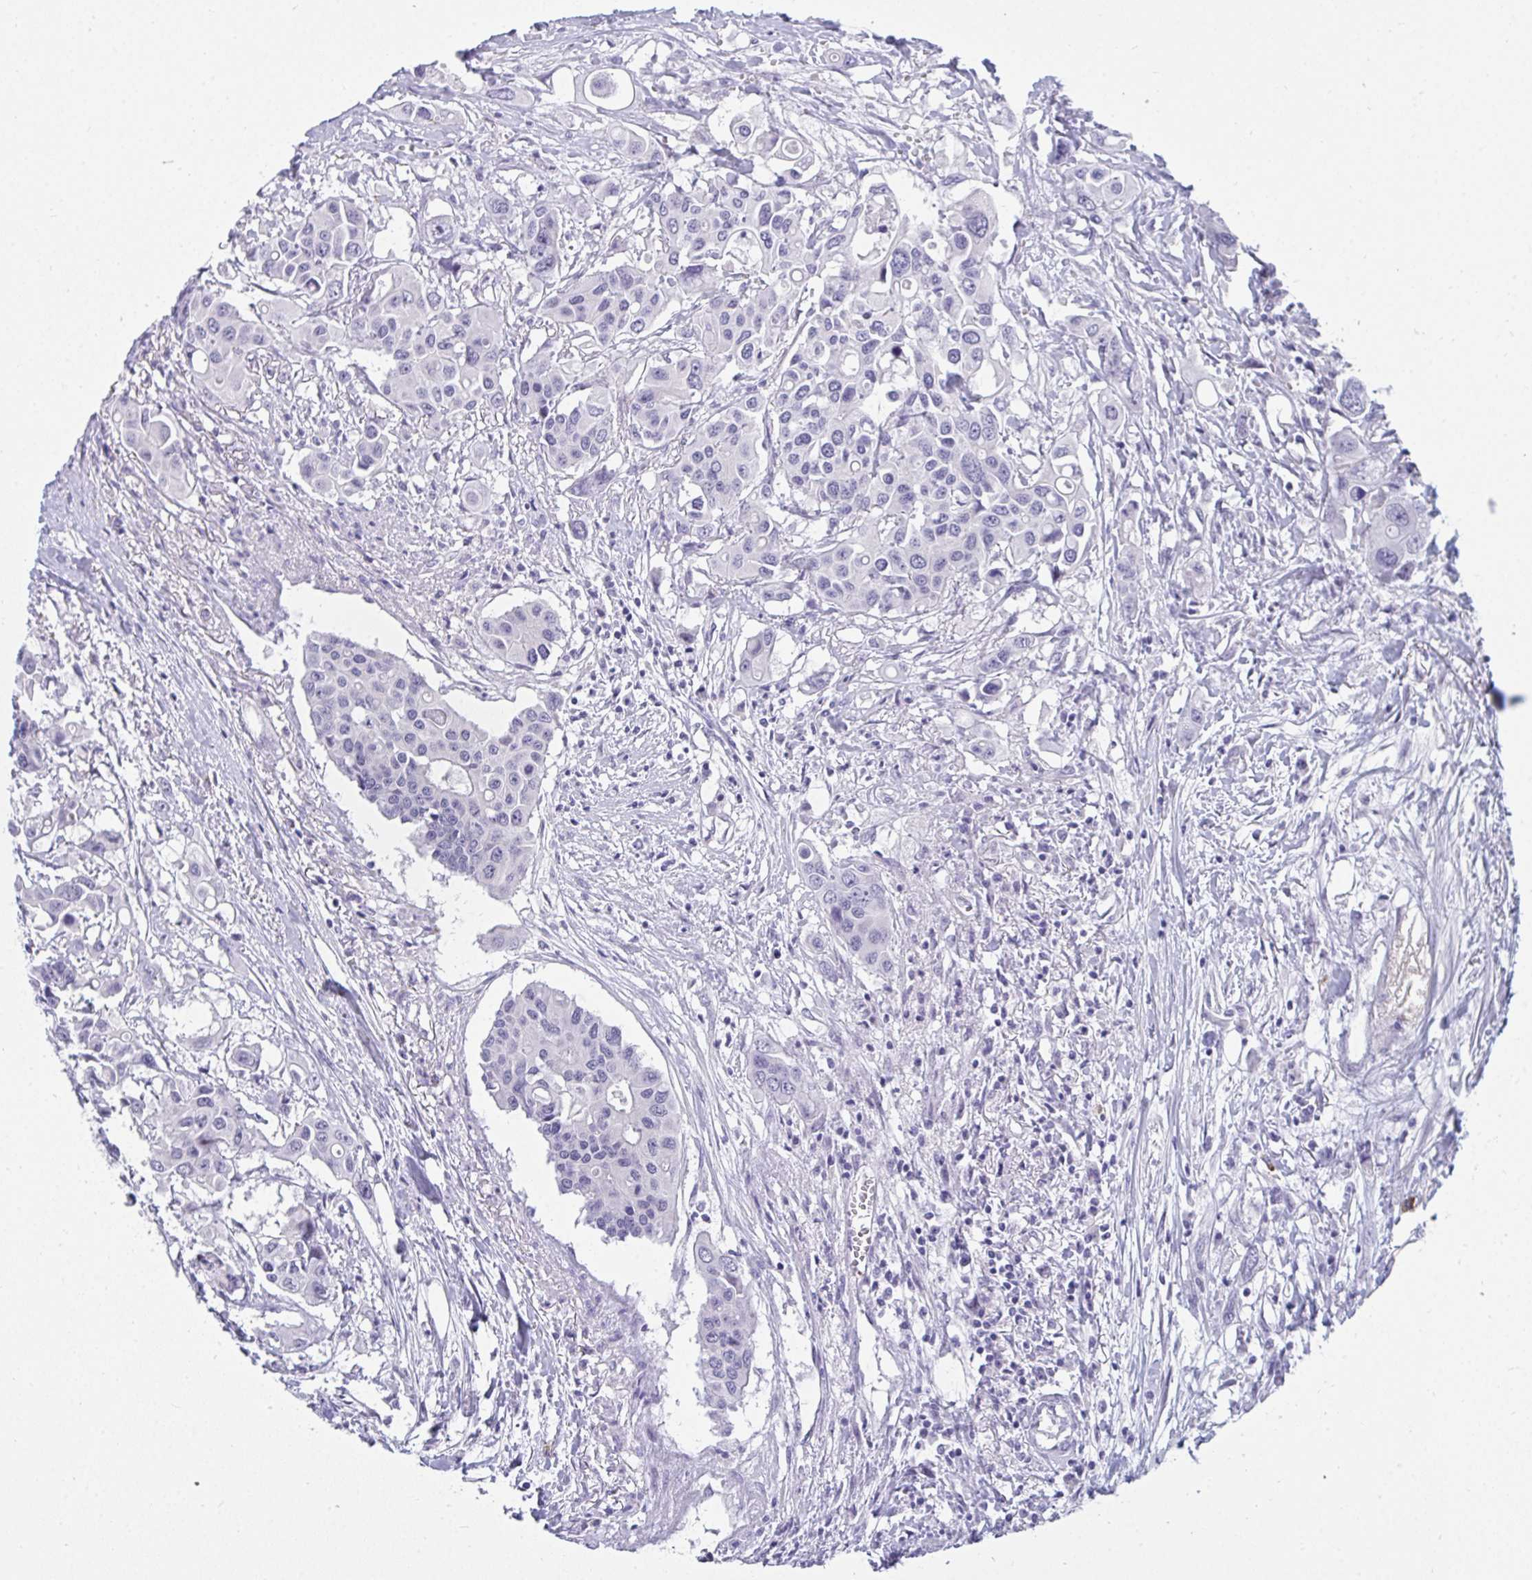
{"staining": {"intensity": "negative", "quantity": "none", "location": "none"}, "tissue": "colorectal cancer", "cell_type": "Tumor cells", "image_type": "cancer", "snomed": [{"axis": "morphology", "description": "Adenocarcinoma, NOS"}, {"axis": "topography", "description": "Colon"}], "caption": "This image is of colorectal cancer (adenocarcinoma) stained with immunohistochemistry to label a protein in brown with the nuclei are counter-stained blue. There is no staining in tumor cells.", "gene": "TSBP1", "patient": {"sex": "male", "age": 77}}